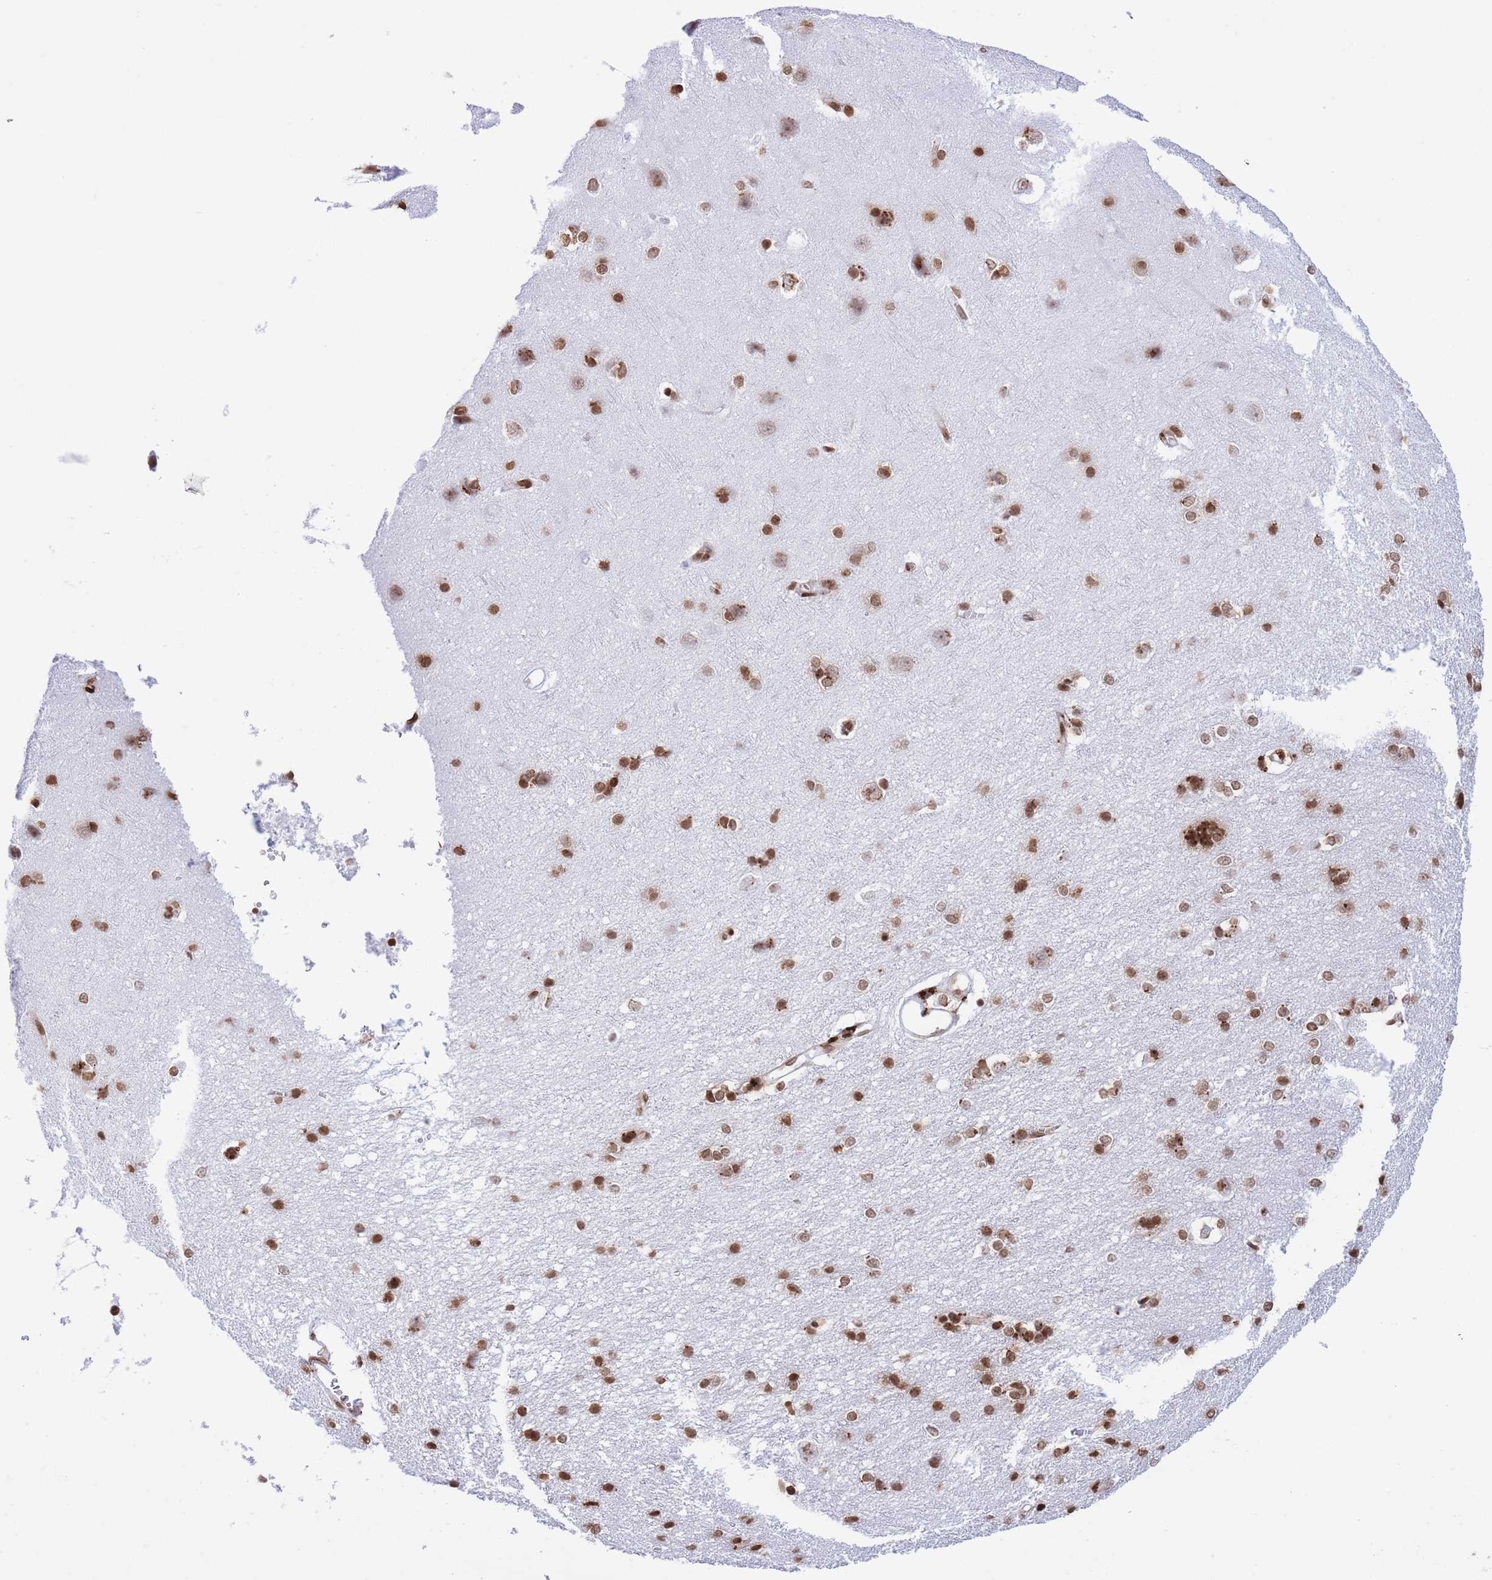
{"staining": {"intensity": "moderate", "quantity": ">75%", "location": "nuclear"}, "tissue": "cerebral cortex", "cell_type": "Endothelial cells", "image_type": "normal", "snomed": [{"axis": "morphology", "description": "Normal tissue, NOS"}, {"axis": "topography", "description": "Cerebral cortex"}], "caption": "Immunohistochemistry image of unremarkable cerebral cortex stained for a protein (brown), which reveals medium levels of moderate nuclear staining in approximately >75% of endothelial cells.", "gene": "H2BC10", "patient": {"sex": "male", "age": 37}}